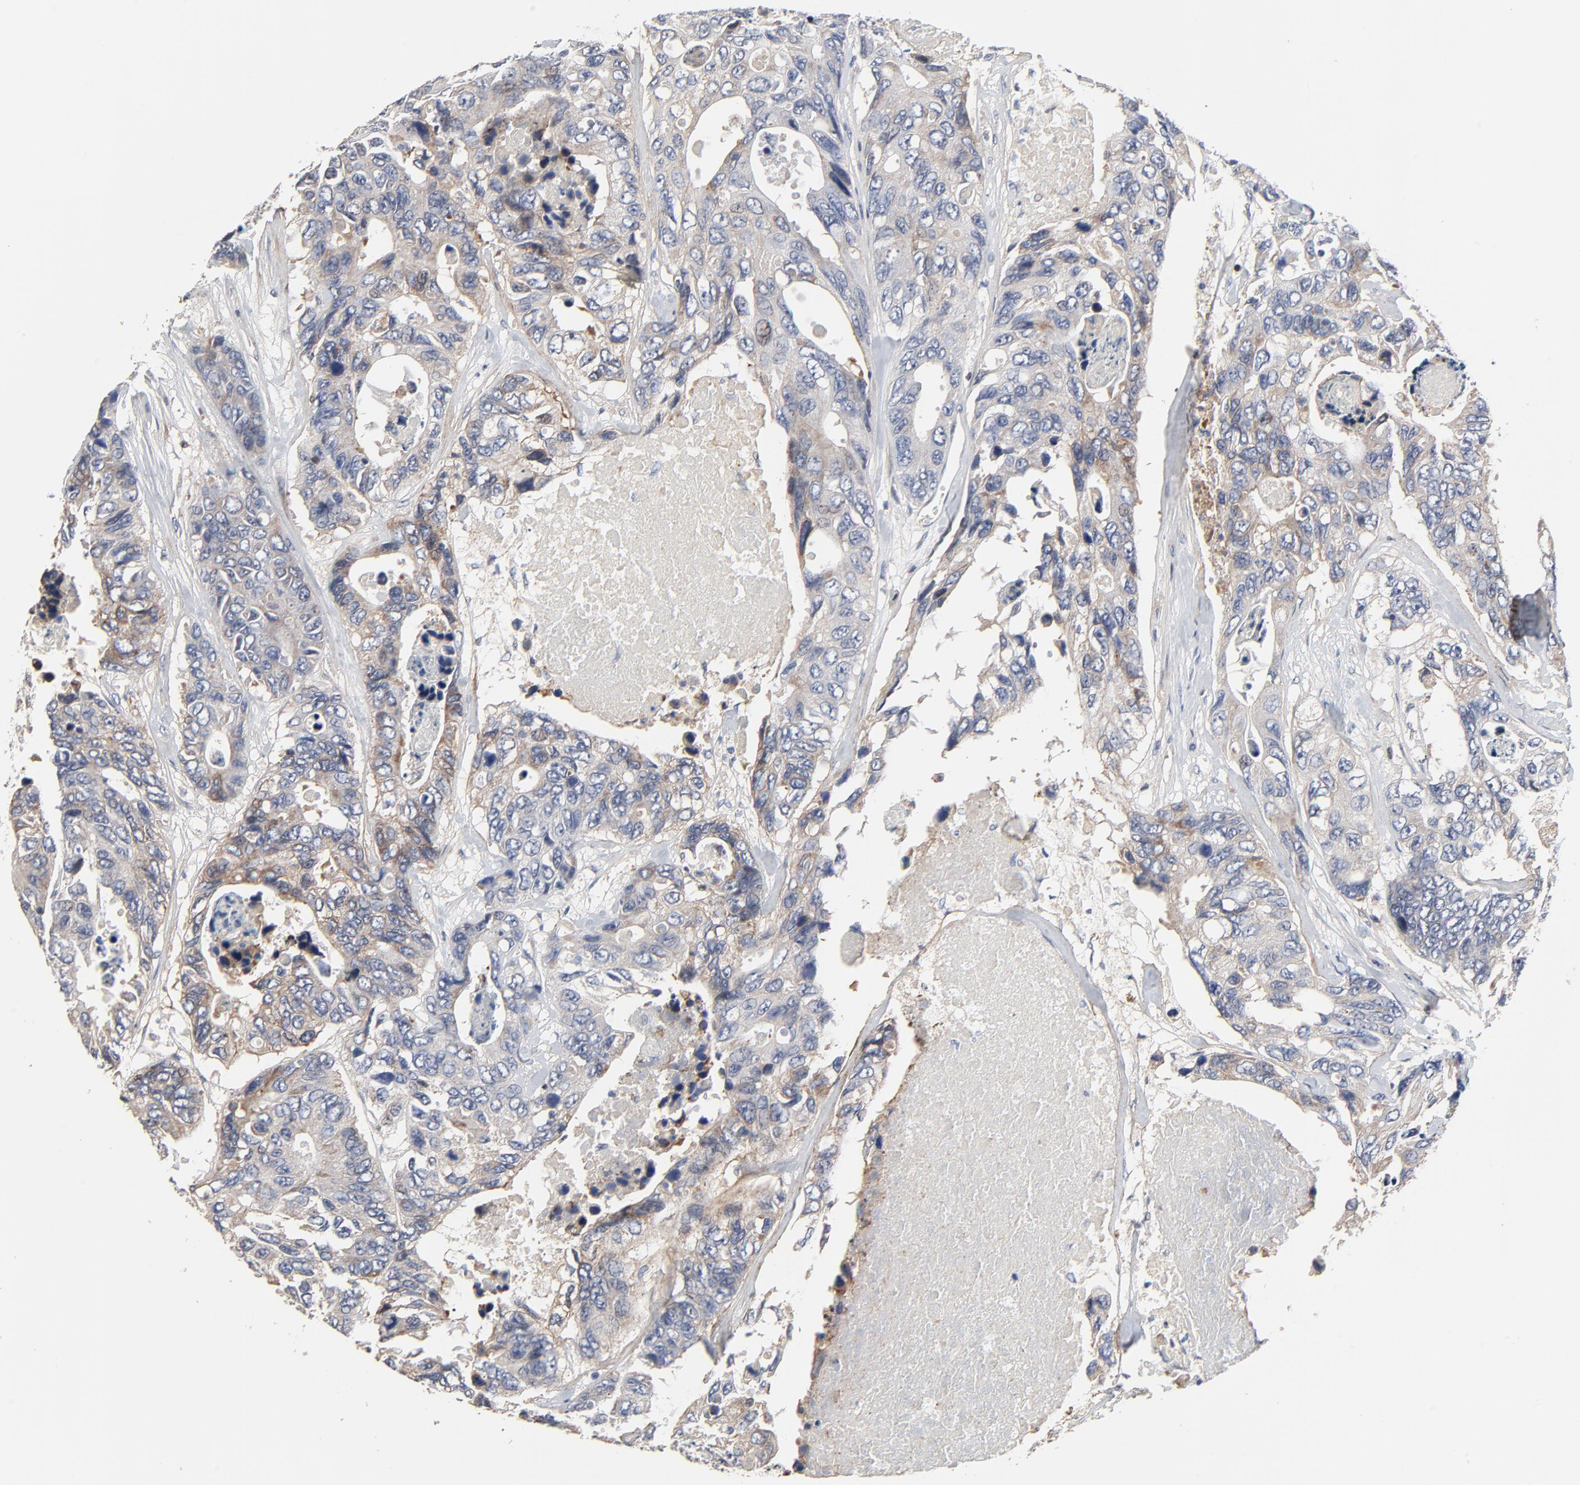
{"staining": {"intensity": "moderate", "quantity": "25%-75%", "location": "cytoplasmic/membranous"}, "tissue": "colorectal cancer", "cell_type": "Tumor cells", "image_type": "cancer", "snomed": [{"axis": "morphology", "description": "Adenocarcinoma, NOS"}, {"axis": "topography", "description": "Colon"}], "caption": "Adenocarcinoma (colorectal) stained with immunohistochemistry demonstrates moderate cytoplasmic/membranous expression in about 25%-75% of tumor cells.", "gene": "SKAP1", "patient": {"sex": "female", "age": 86}}